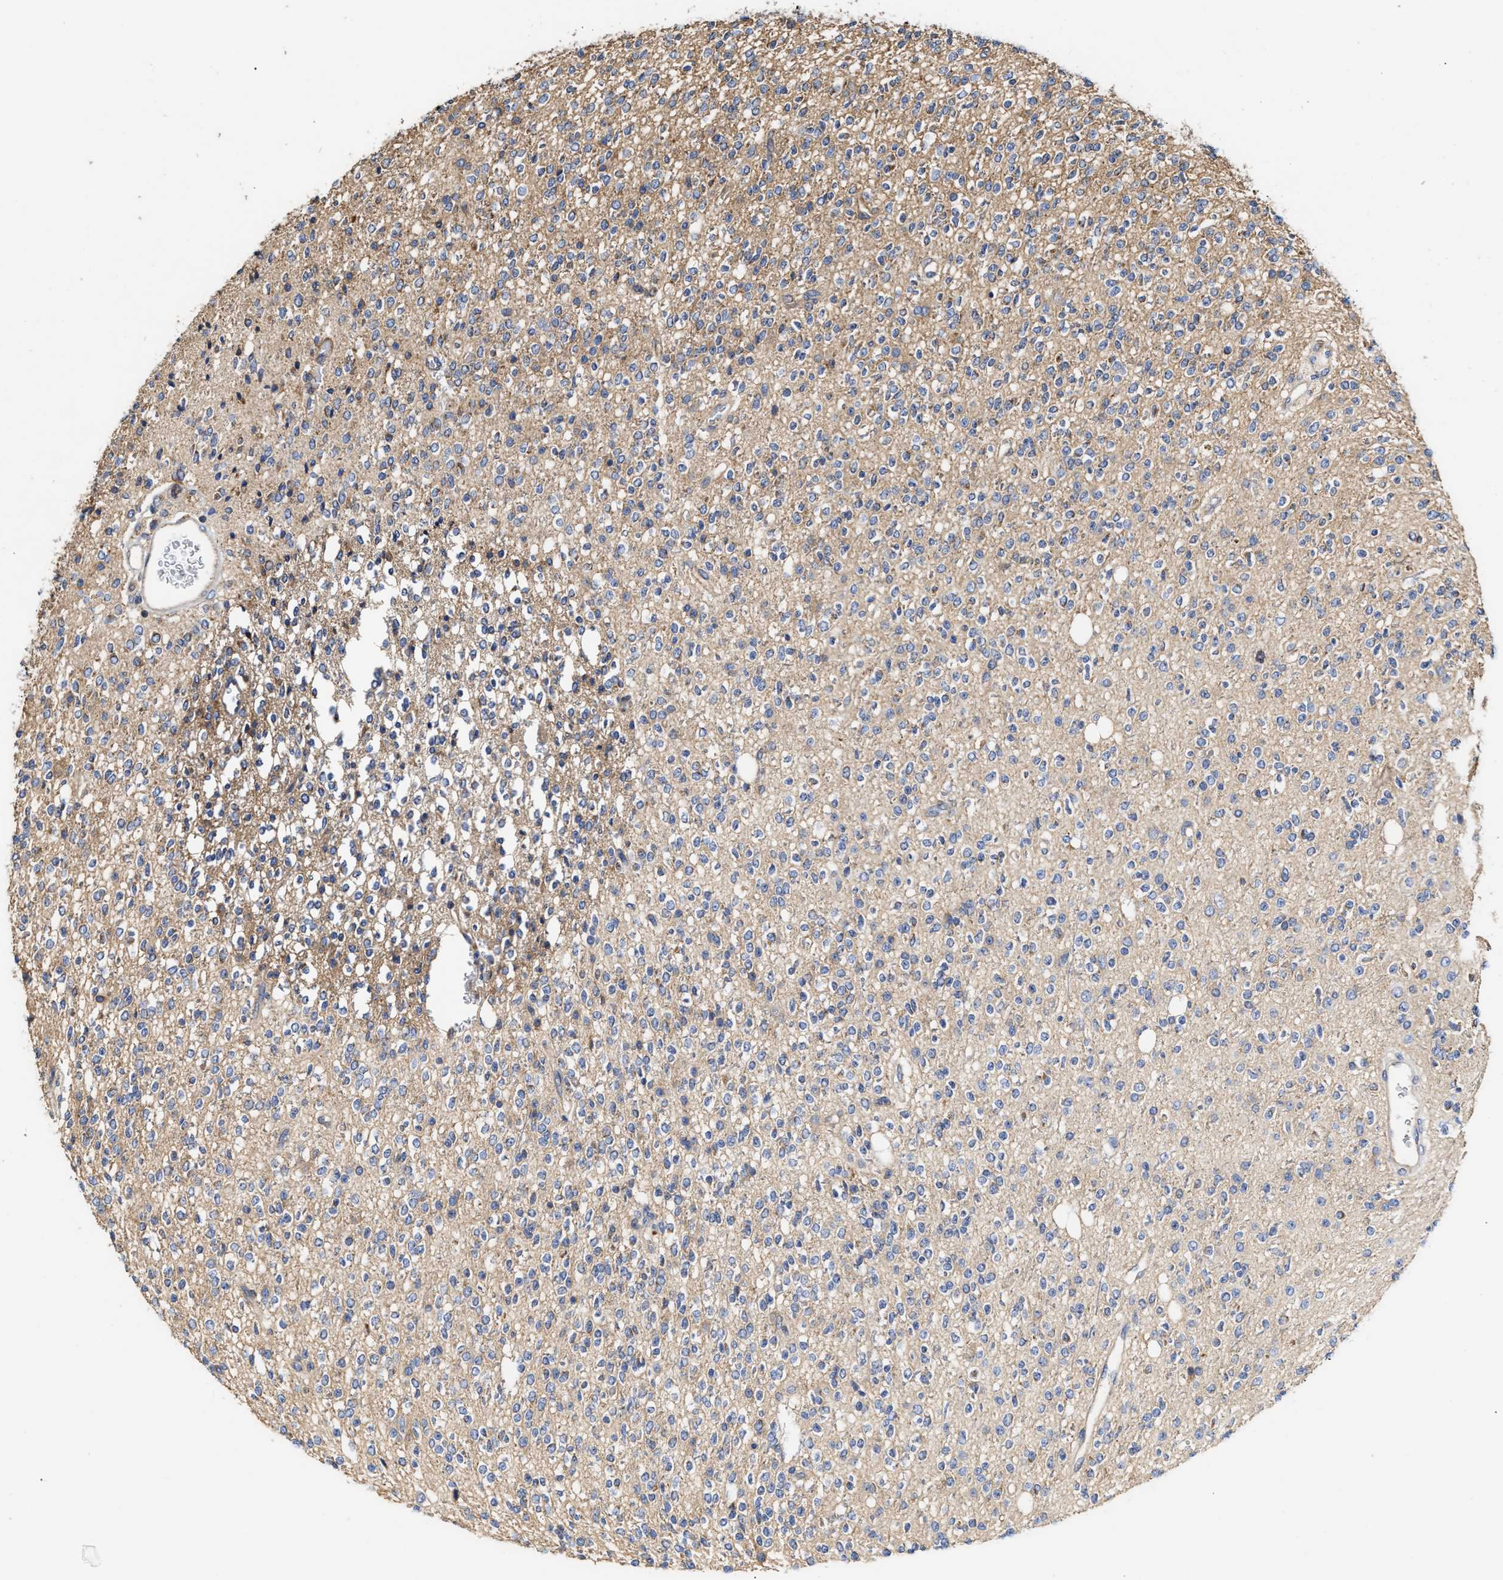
{"staining": {"intensity": "negative", "quantity": "none", "location": "none"}, "tissue": "glioma", "cell_type": "Tumor cells", "image_type": "cancer", "snomed": [{"axis": "morphology", "description": "Glioma, malignant, High grade"}, {"axis": "topography", "description": "Brain"}], "caption": "Tumor cells show no significant positivity in glioma.", "gene": "MALSU1", "patient": {"sex": "male", "age": 34}}